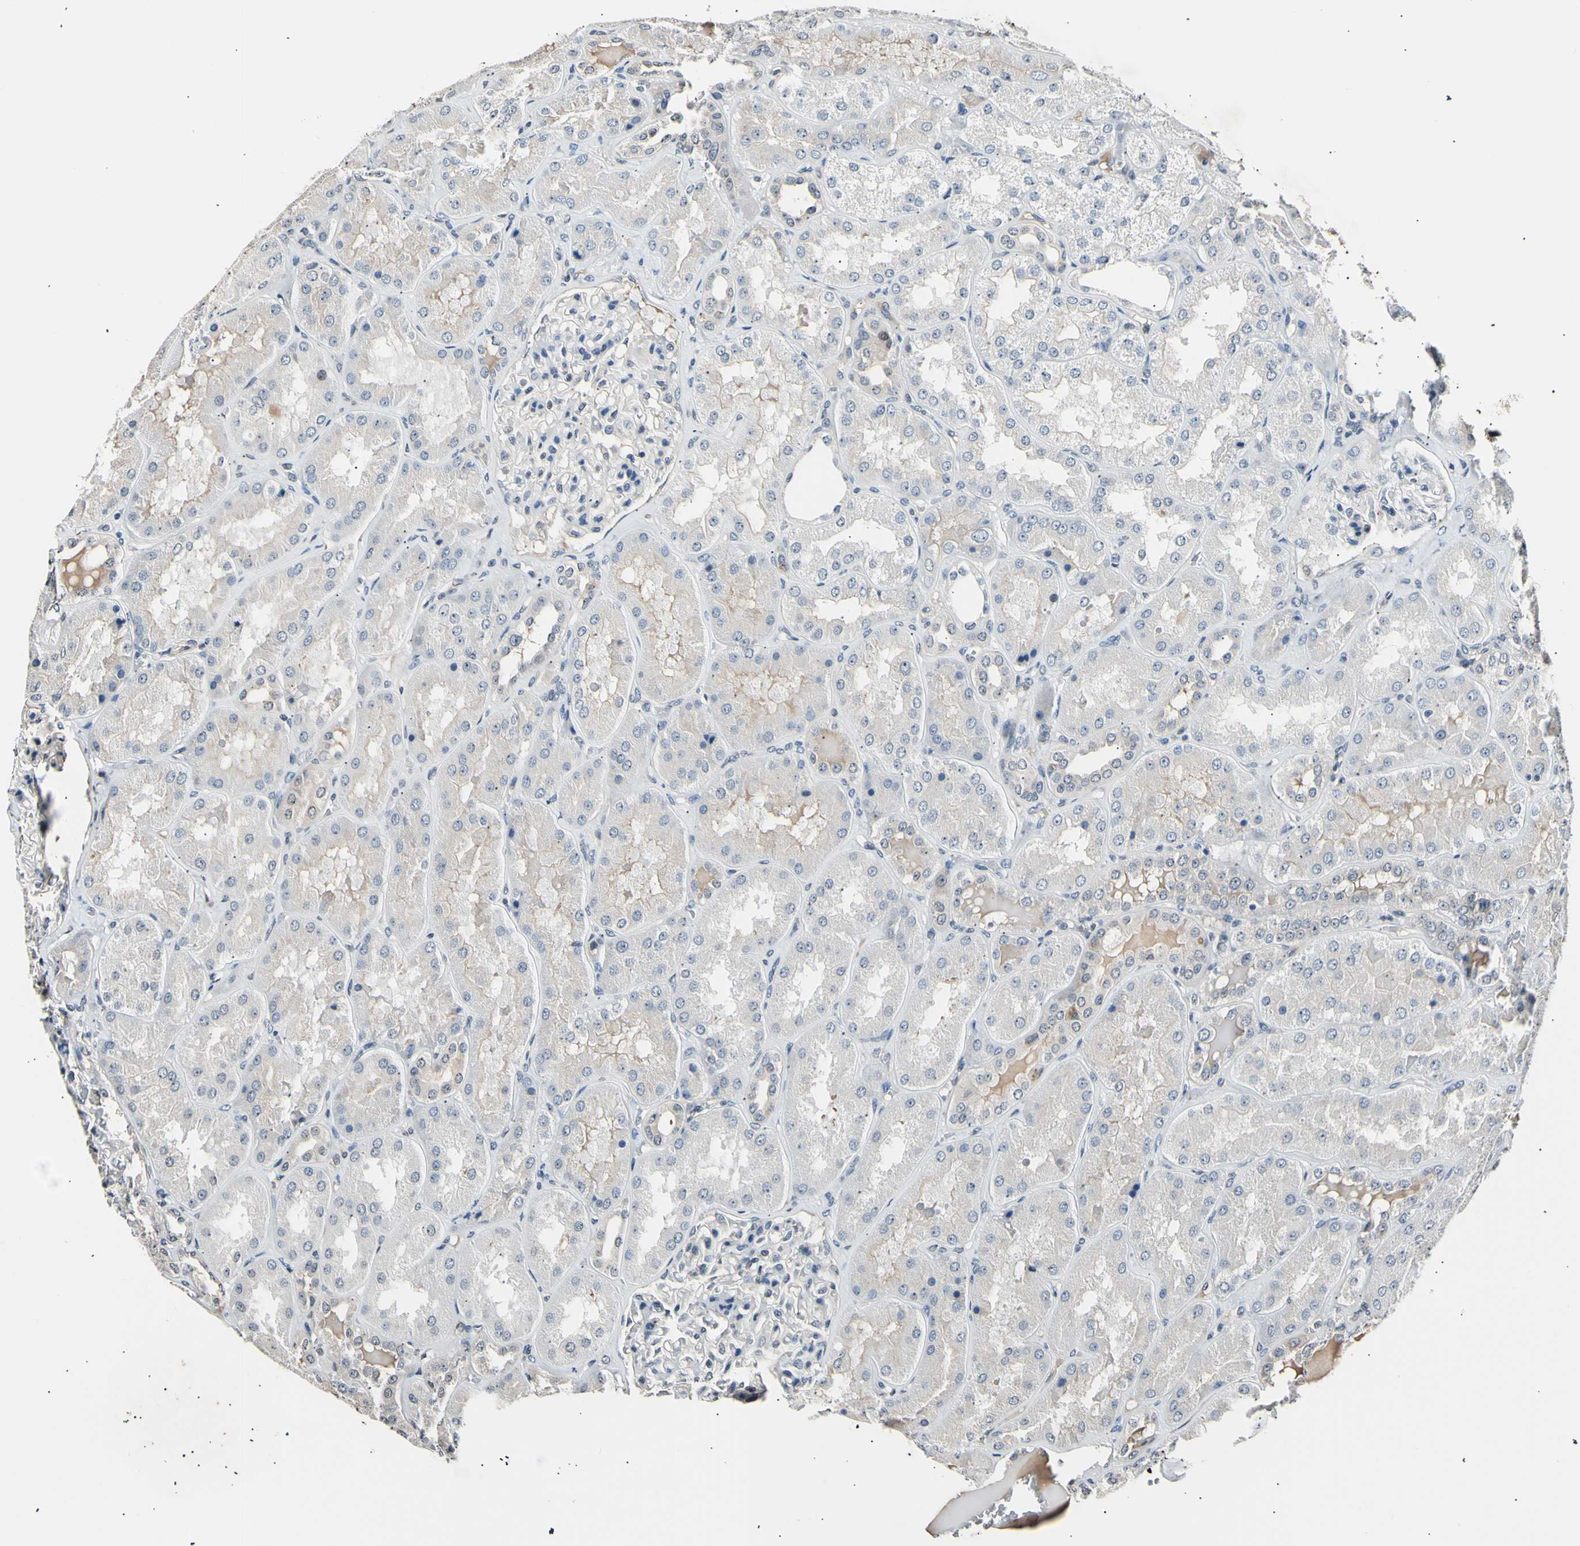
{"staining": {"intensity": "negative", "quantity": "none", "location": "none"}, "tissue": "kidney", "cell_type": "Cells in glomeruli", "image_type": "normal", "snomed": [{"axis": "morphology", "description": "Normal tissue, NOS"}, {"axis": "topography", "description": "Kidney"}], "caption": "Immunohistochemistry (IHC) image of benign kidney: human kidney stained with DAB (3,3'-diaminobenzidine) reveals no significant protein expression in cells in glomeruli.", "gene": "AK1", "patient": {"sex": "female", "age": 56}}